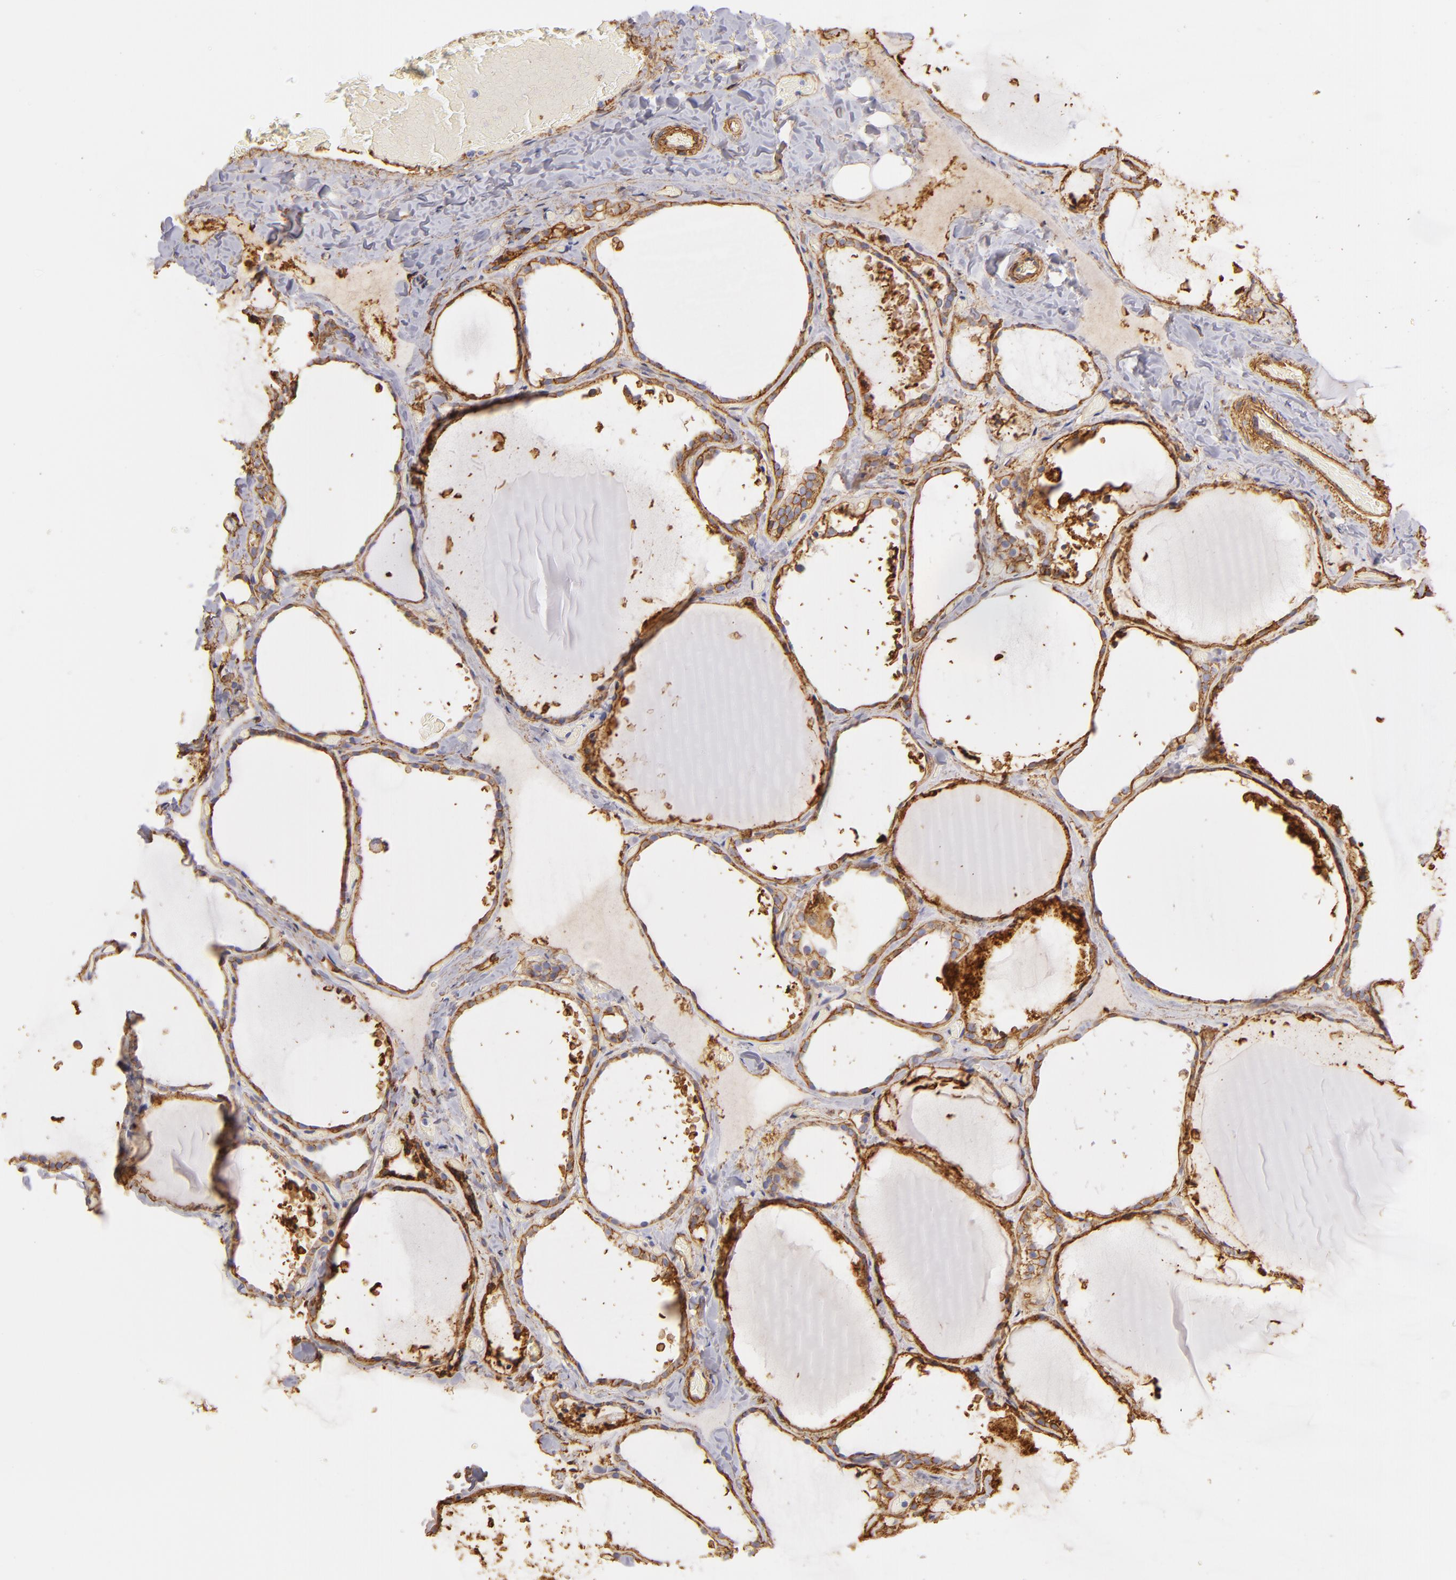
{"staining": {"intensity": "moderate", "quantity": "25%-75%", "location": "cytoplasmic/membranous"}, "tissue": "thyroid gland", "cell_type": "Glandular cells", "image_type": "normal", "snomed": [{"axis": "morphology", "description": "Normal tissue, NOS"}, {"axis": "topography", "description": "Thyroid gland"}], "caption": "Immunohistochemical staining of unremarkable thyroid gland exhibits moderate cytoplasmic/membranous protein staining in approximately 25%-75% of glandular cells.", "gene": "CD151", "patient": {"sex": "female", "age": 22}}